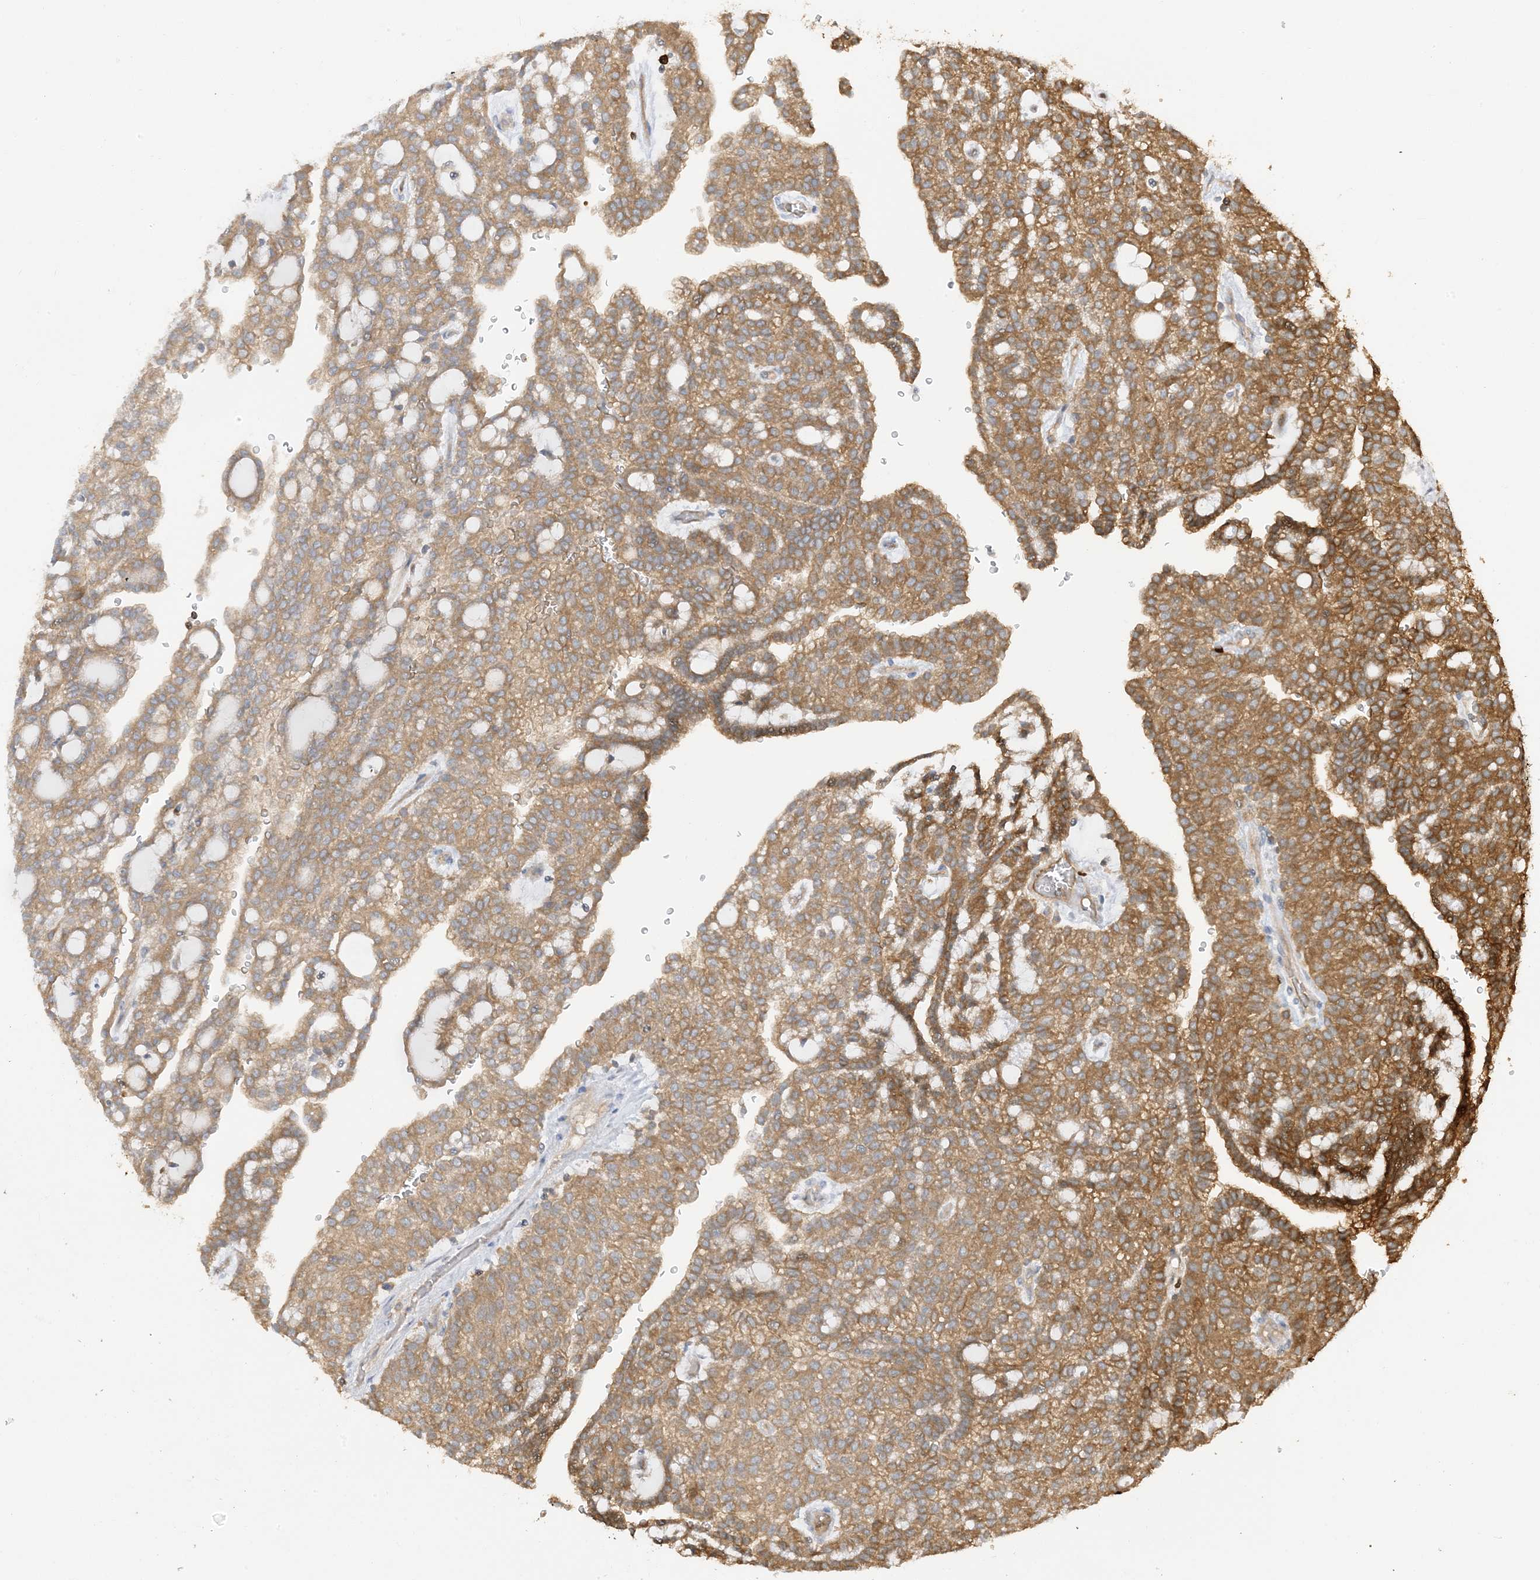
{"staining": {"intensity": "moderate", "quantity": ">75%", "location": "cytoplasmic/membranous"}, "tissue": "renal cancer", "cell_type": "Tumor cells", "image_type": "cancer", "snomed": [{"axis": "morphology", "description": "Adenocarcinoma, NOS"}, {"axis": "topography", "description": "Kidney"}], "caption": "DAB immunohistochemical staining of human renal adenocarcinoma displays moderate cytoplasmic/membranous protein positivity in approximately >75% of tumor cells. The staining was performed using DAB (3,3'-diaminobenzidine) to visualize the protein expression in brown, while the nuclei were stained in blue with hematoxylin (Magnification: 20x).", "gene": "PHACTR2", "patient": {"sex": "male", "age": 63}}